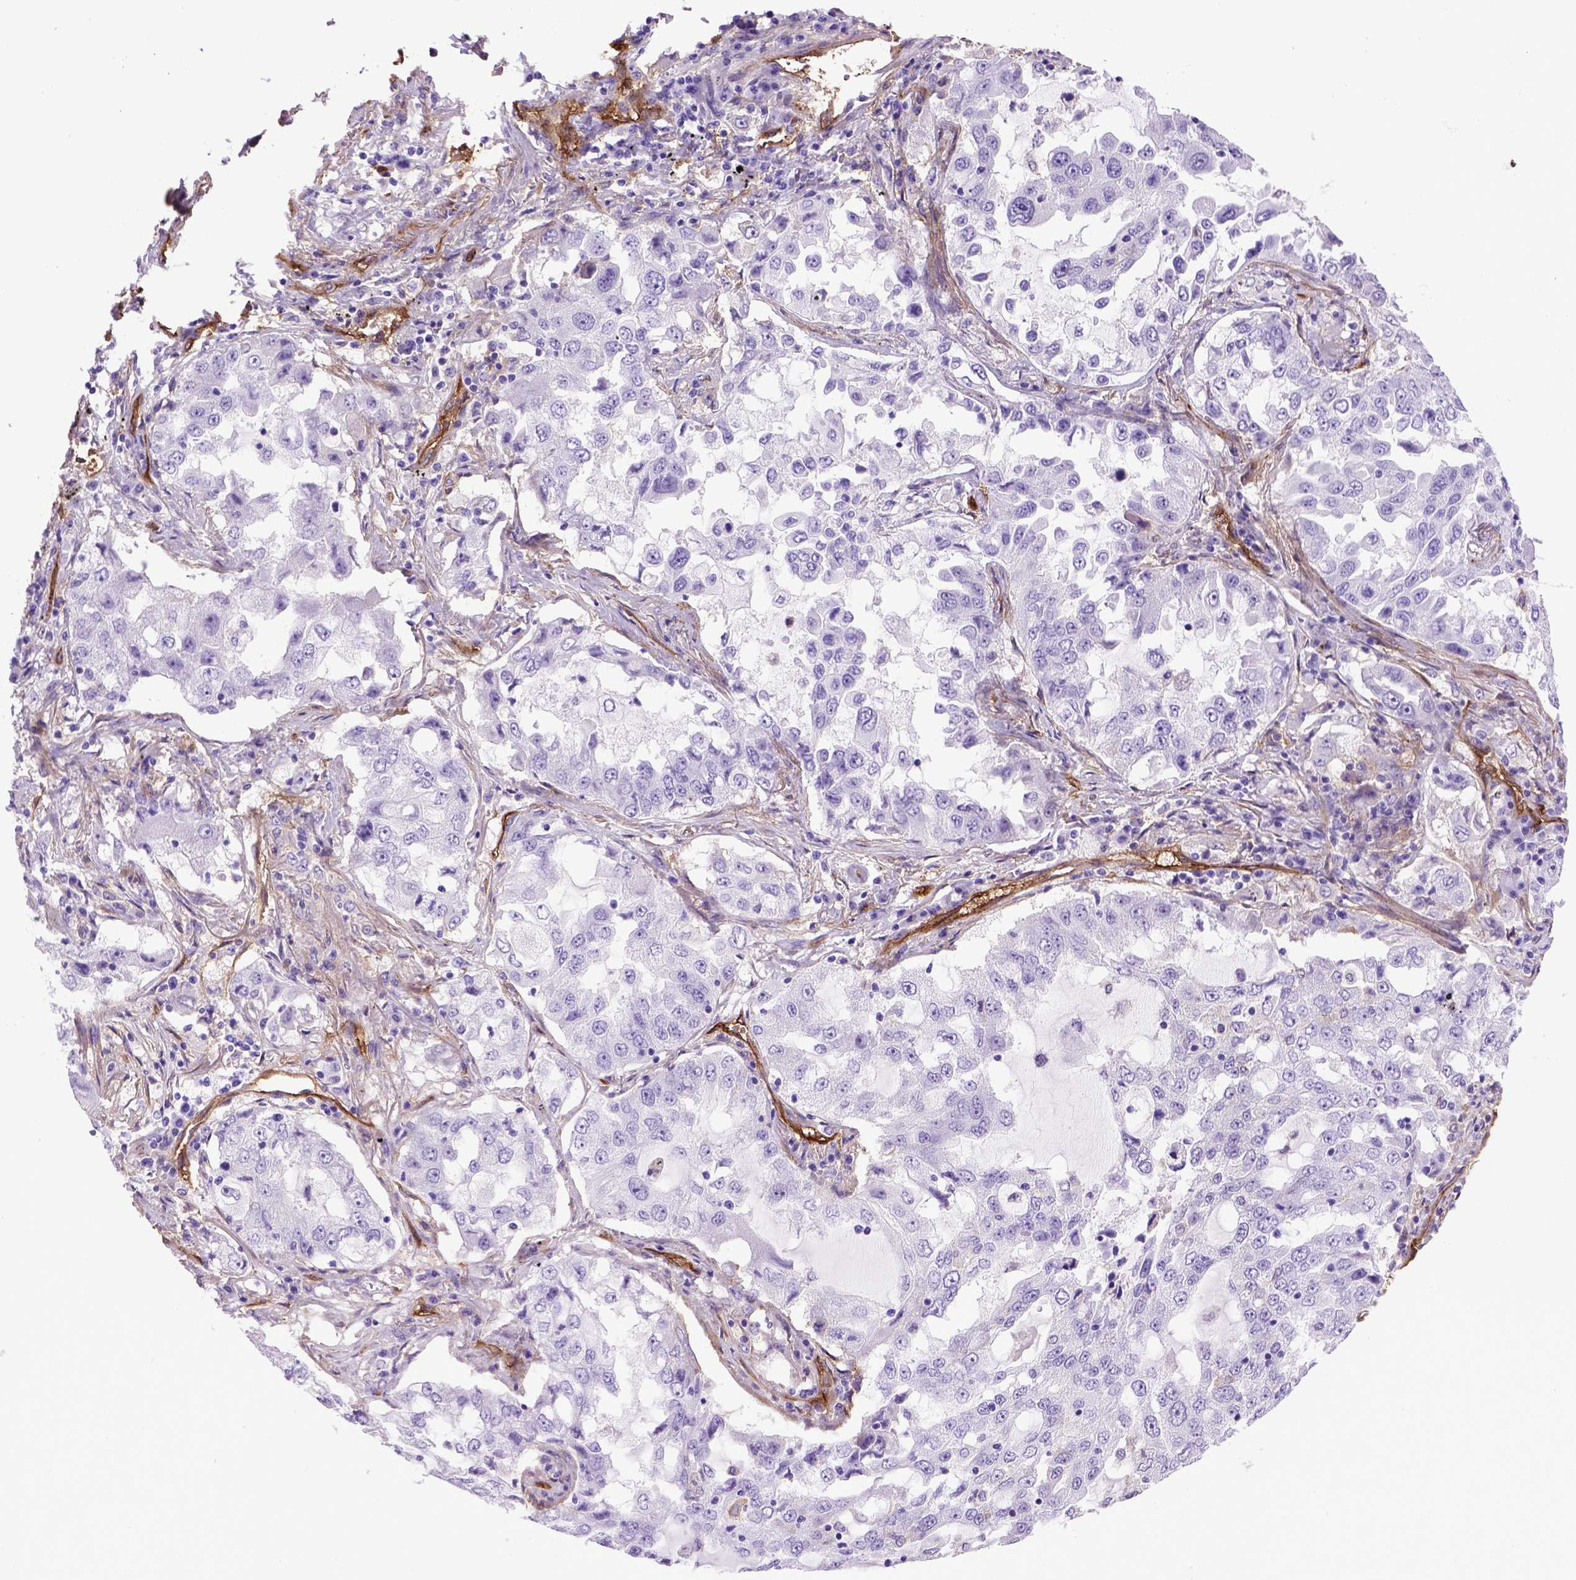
{"staining": {"intensity": "negative", "quantity": "none", "location": "none"}, "tissue": "lung cancer", "cell_type": "Tumor cells", "image_type": "cancer", "snomed": [{"axis": "morphology", "description": "Adenocarcinoma, NOS"}, {"axis": "topography", "description": "Lung"}], "caption": "Histopathology image shows no protein staining in tumor cells of lung cancer (adenocarcinoma) tissue.", "gene": "ENG", "patient": {"sex": "female", "age": 61}}